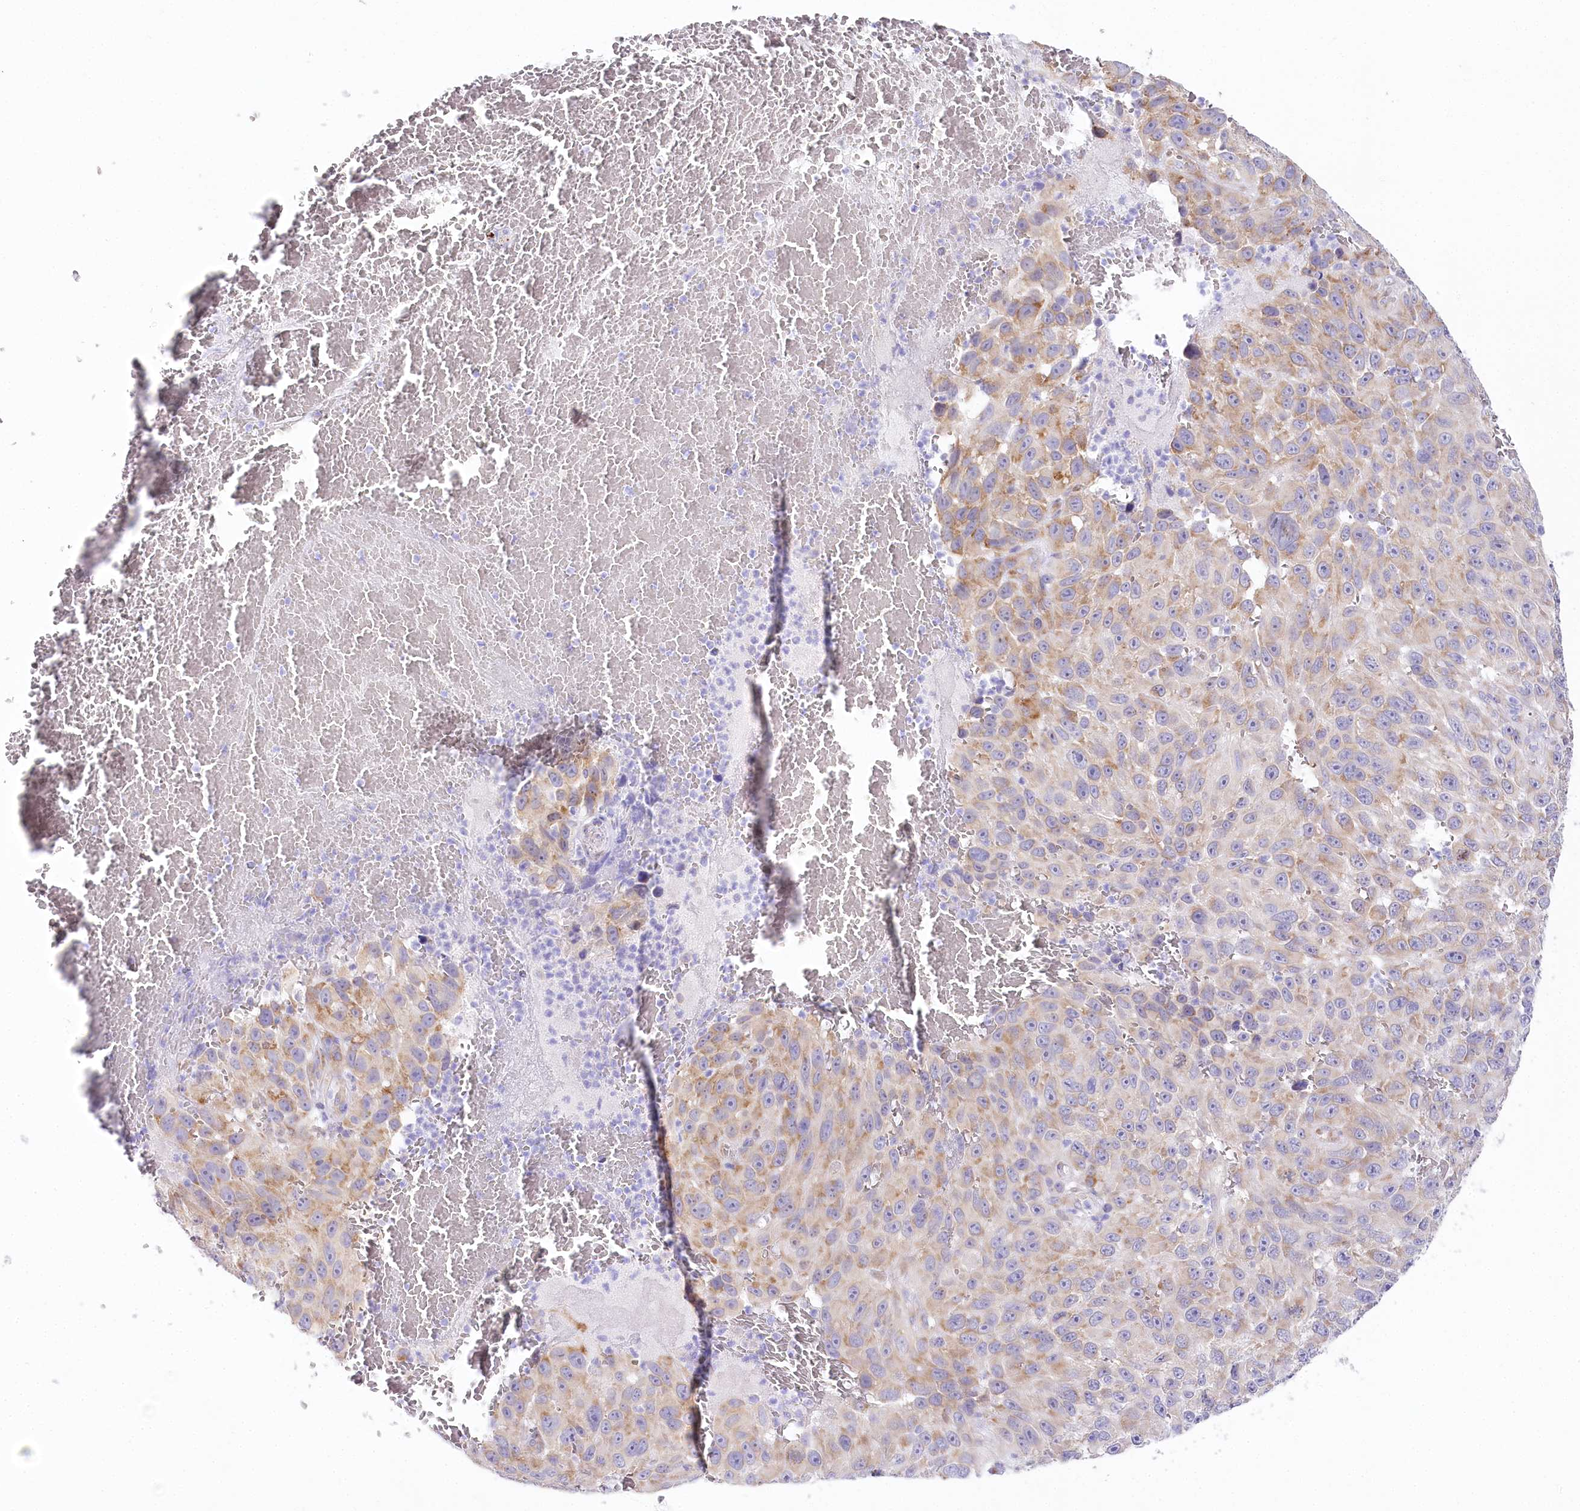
{"staining": {"intensity": "moderate", "quantity": "25%-75%", "location": "cytoplasmic/membranous"}, "tissue": "melanoma", "cell_type": "Tumor cells", "image_type": "cancer", "snomed": [{"axis": "morphology", "description": "Malignant melanoma, NOS"}, {"axis": "topography", "description": "Skin"}], "caption": "Immunohistochemistry histopathology image of human melanoma stained for a protein (brown), which shows medium levels of moderate cytoplasmic/membranous staining in about 25%-75% of tumor cells.", "gene": "CSN3", "patient": {"sex": "female", "age": 96}}